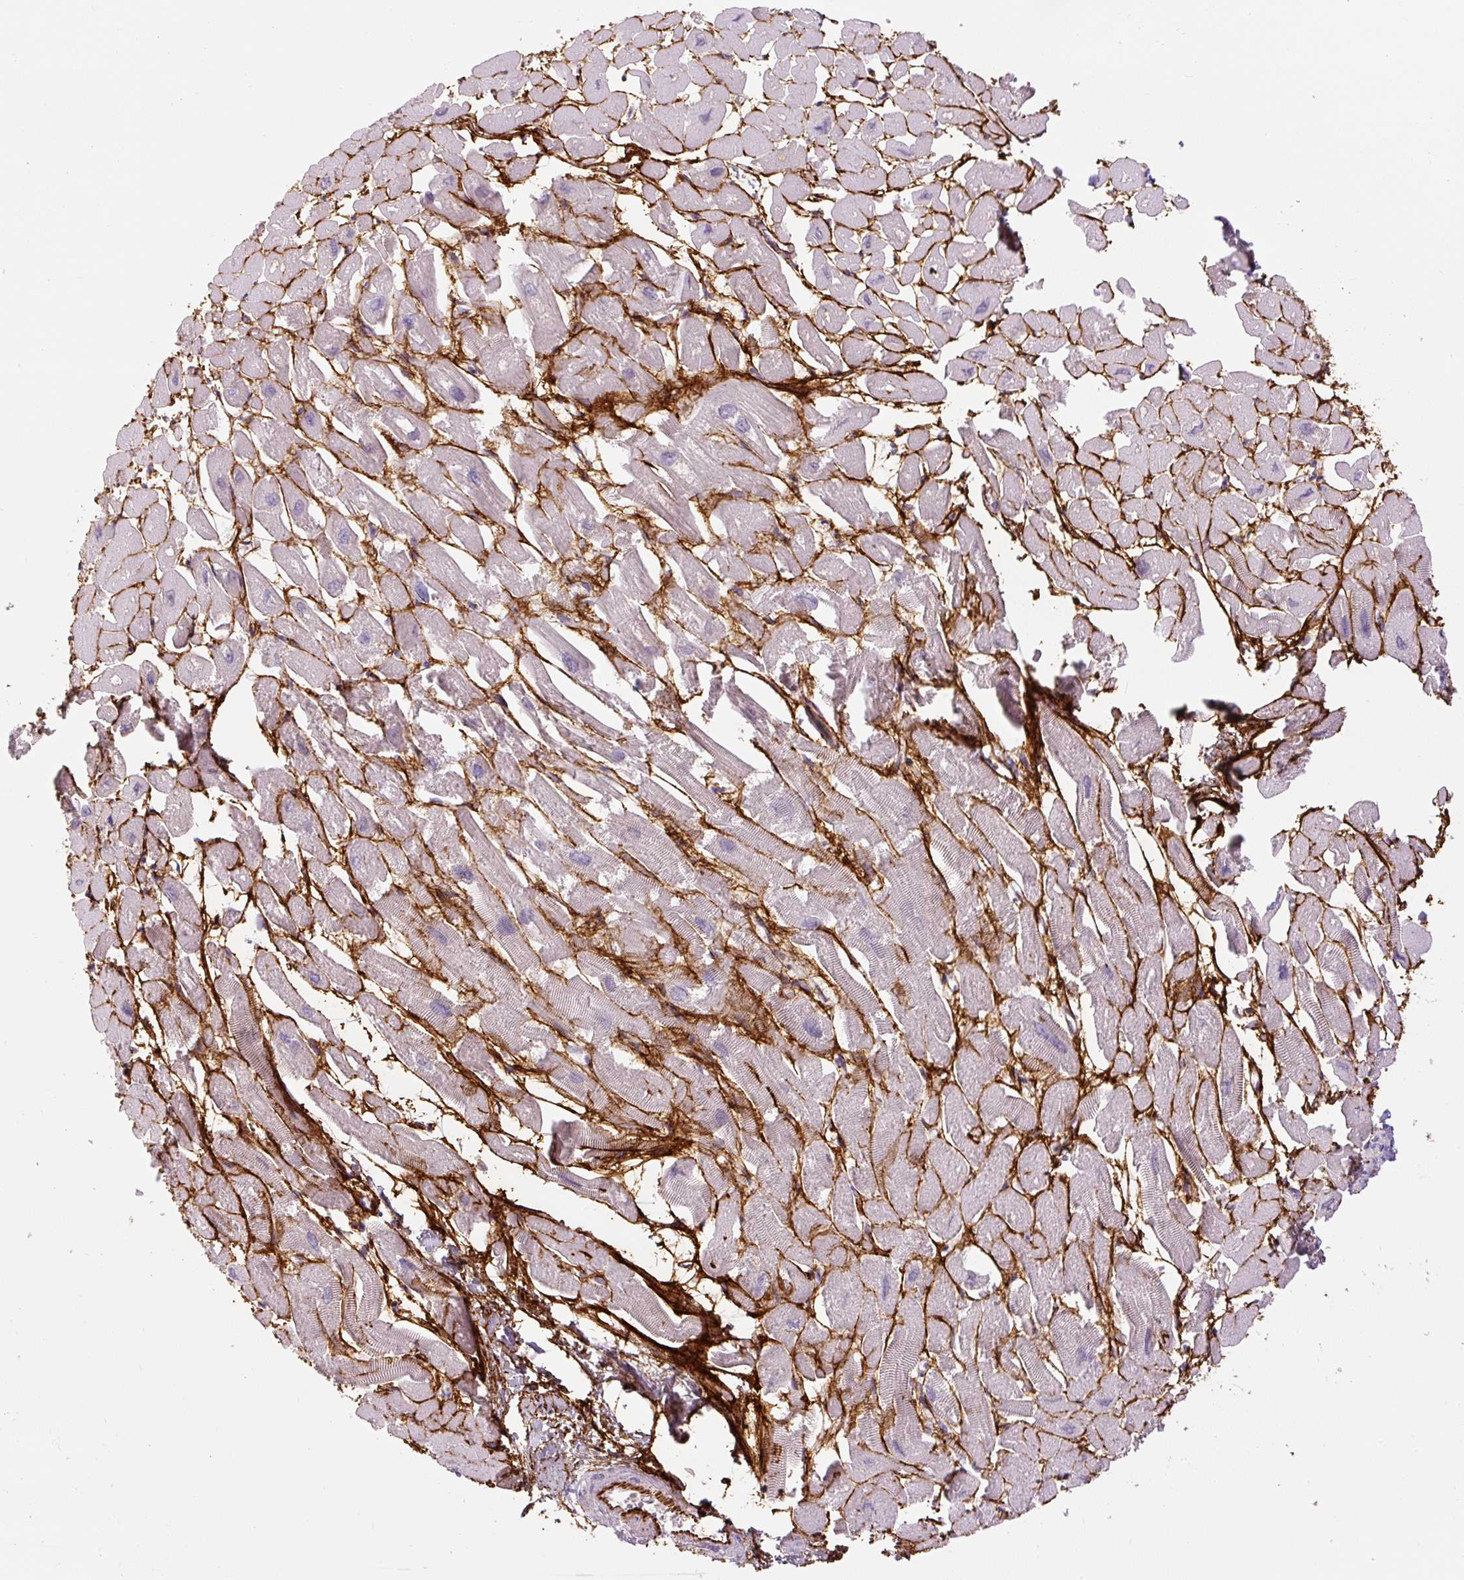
{"staining": {"intensity": "negative", "quantity": "none", "location": "none"}, "tissue": "heart muscle", "cell_type": "Cardiomyocytes", "image_type": "normal", "snomed": [{"axis": "morphology", "description": "Normal tissue, NOS"}, {"axis": "topography", "description": "Heart"}], "caption": "IHC histopathology image of unremarkable heart muscle stained for a protein (brown), which demonstrates no positivity in cardiomyocytes. The staining is performed using DAB (3,3'-diaminobenzidine) brown chromogen with nuclei counter-stained in using hematoxylin.", "gene": "FBN1", "patient": {"sex": "male", "age": 54}}